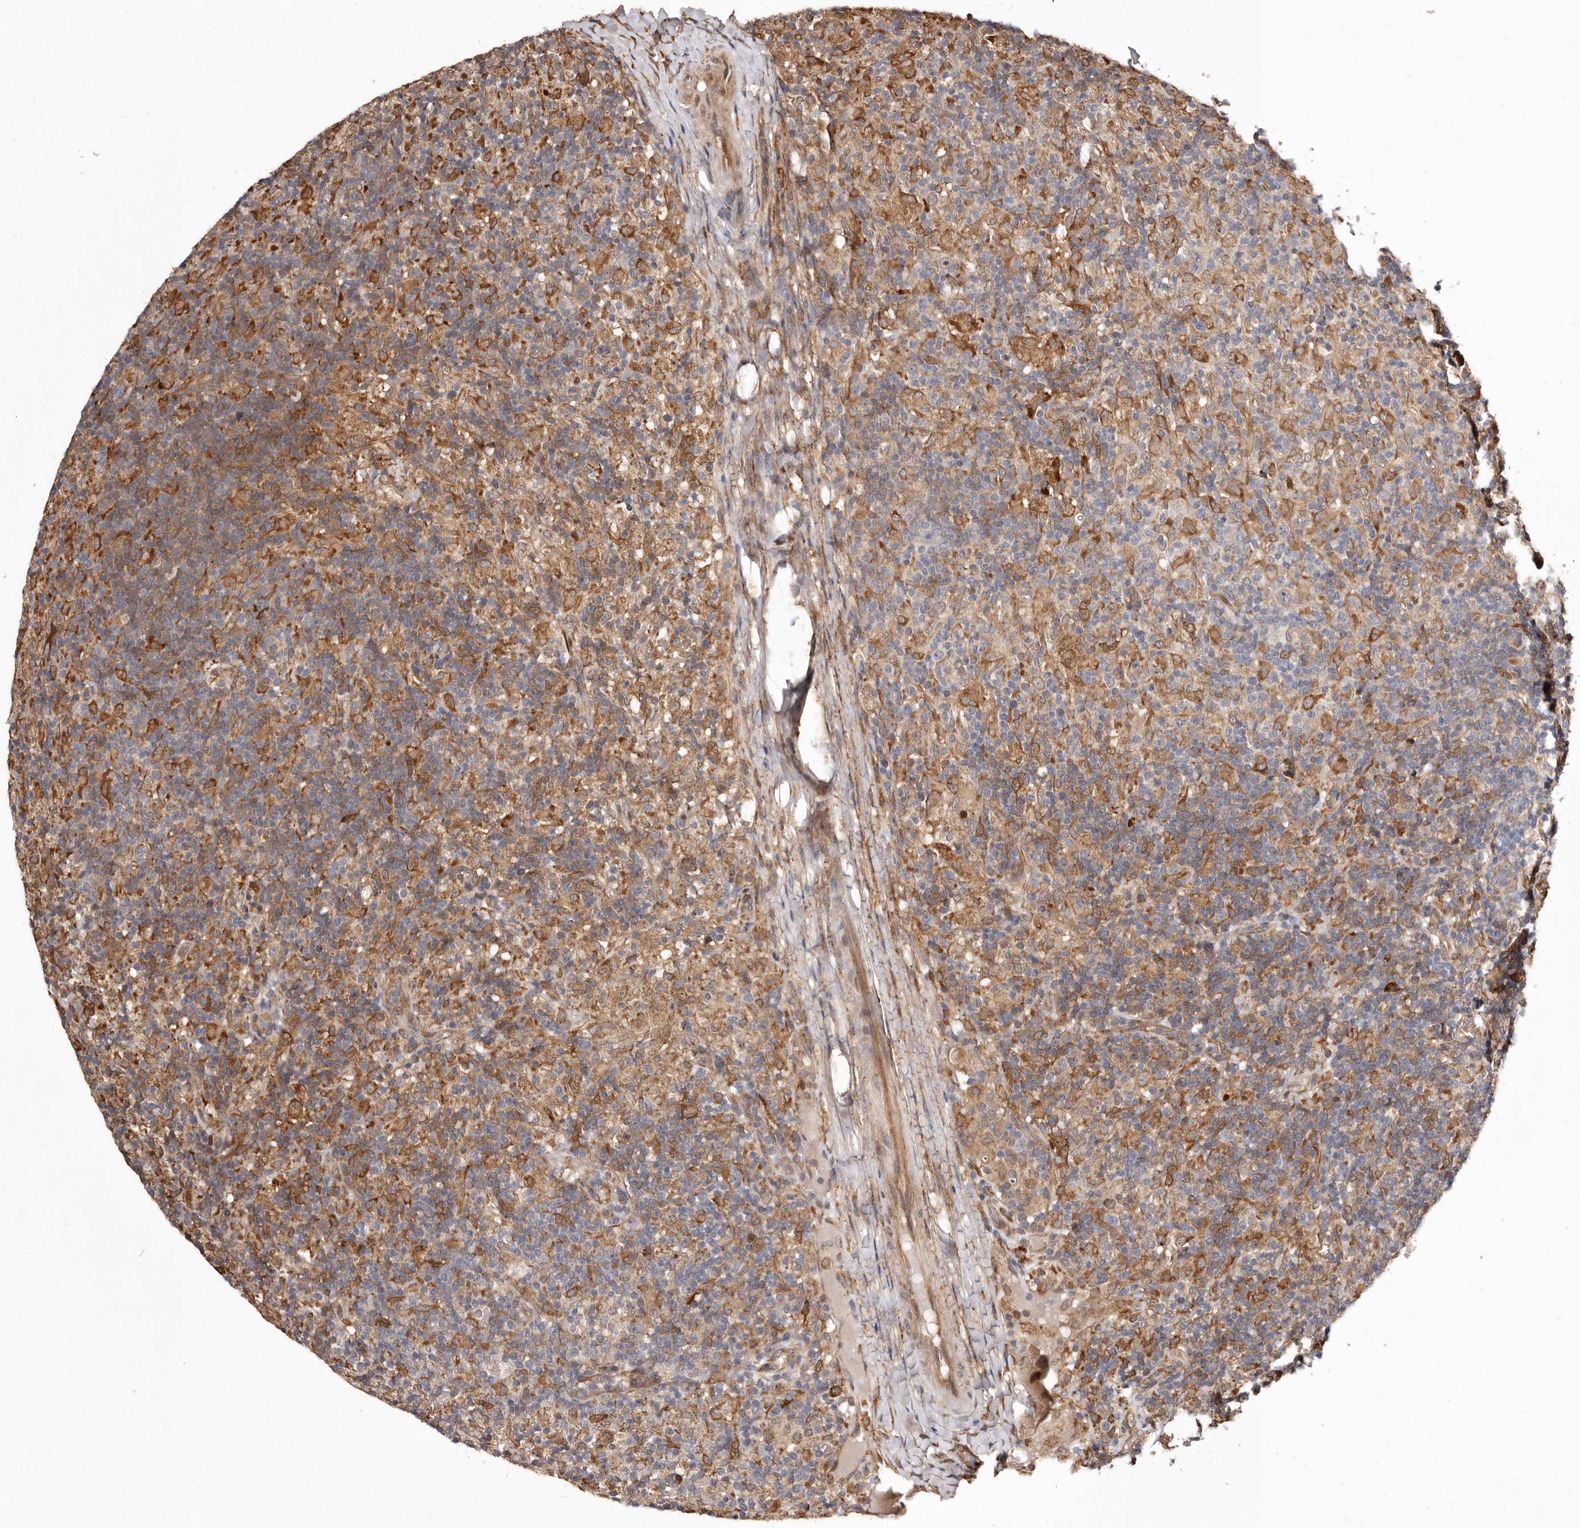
{"staining": {"intensity": "weak", "quantity": "<25%", "location": "cytoplasmic/membranous"}, "tissue": "lymphoma", "cell_type": "Tumor cells", "image_type": "cancer", "snomed": [{"axis": "morphology", "description": "Hodgkin's disease, NOS"}, {"axis": "topography", "description": "Lymph node"}], "caption": "Tumor cells show no significant positivity in Hodgkin's disease. The staining is performed using DAB brown chromogen with nuclei counter-stained in using hematoxylin.", "gene": "RRM2B", "patient": {"sex": "male", "age": 70}}